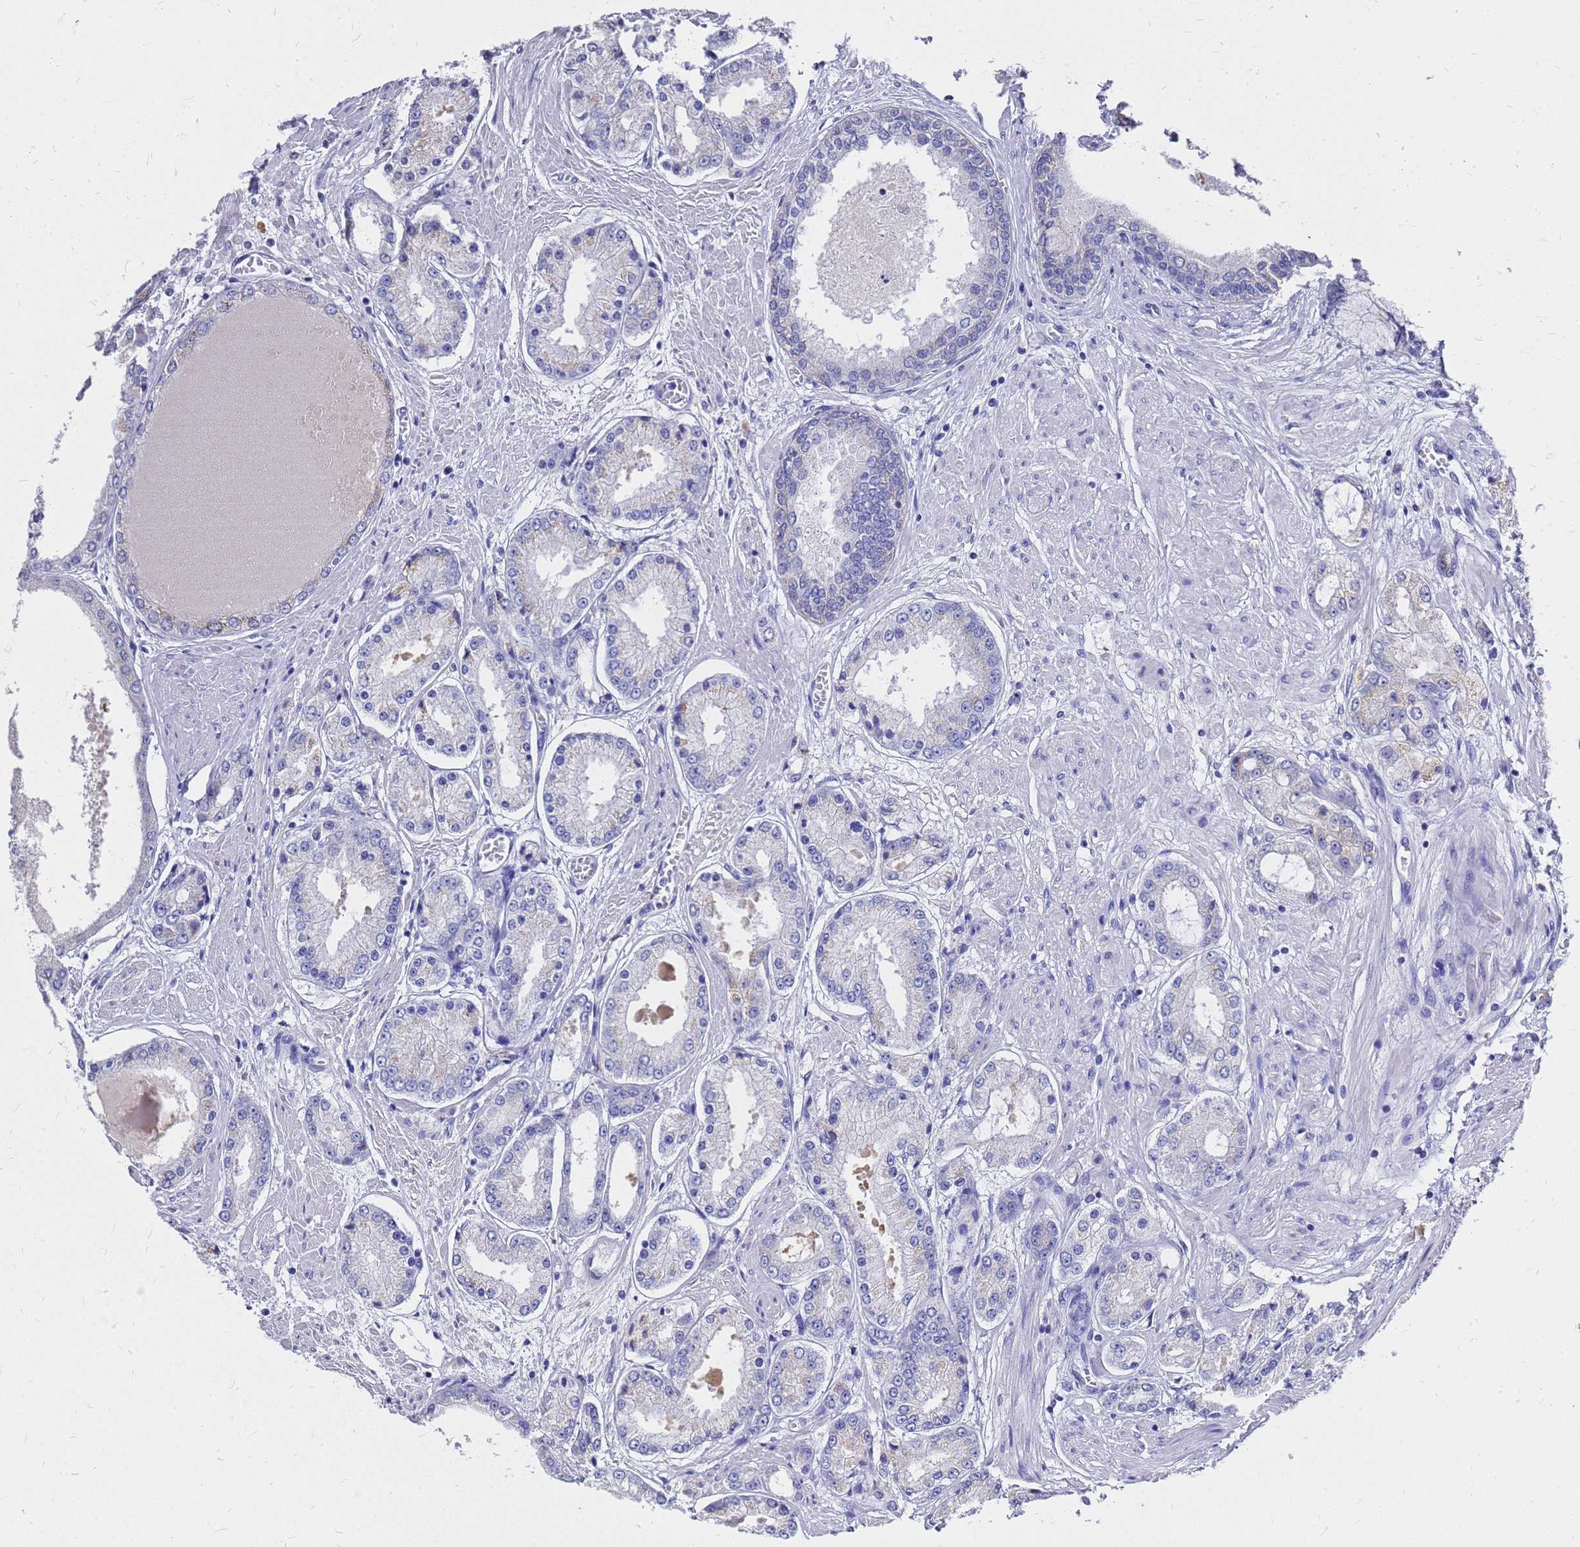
{"staining": {"intensity": "negative", "quantity": "none", "location": "none"}, "tissue": "prostate cancer", "cell_type": "Tumor cells", "image_type": "cancer", "snomed": [{"axis": "morphology", "description": "Adenocarcinoma, High grade"}, {"axis": "topography", "description": "Prostate"}], "caption": "This is an immunohistochemistry (IHC) micrograph of human prostate cancer (adenocarcinoma (high-grade)). There is no expression in tumor cells.", "gene": "OR52E2", "patient": {"sex": "male", "age": 59}}